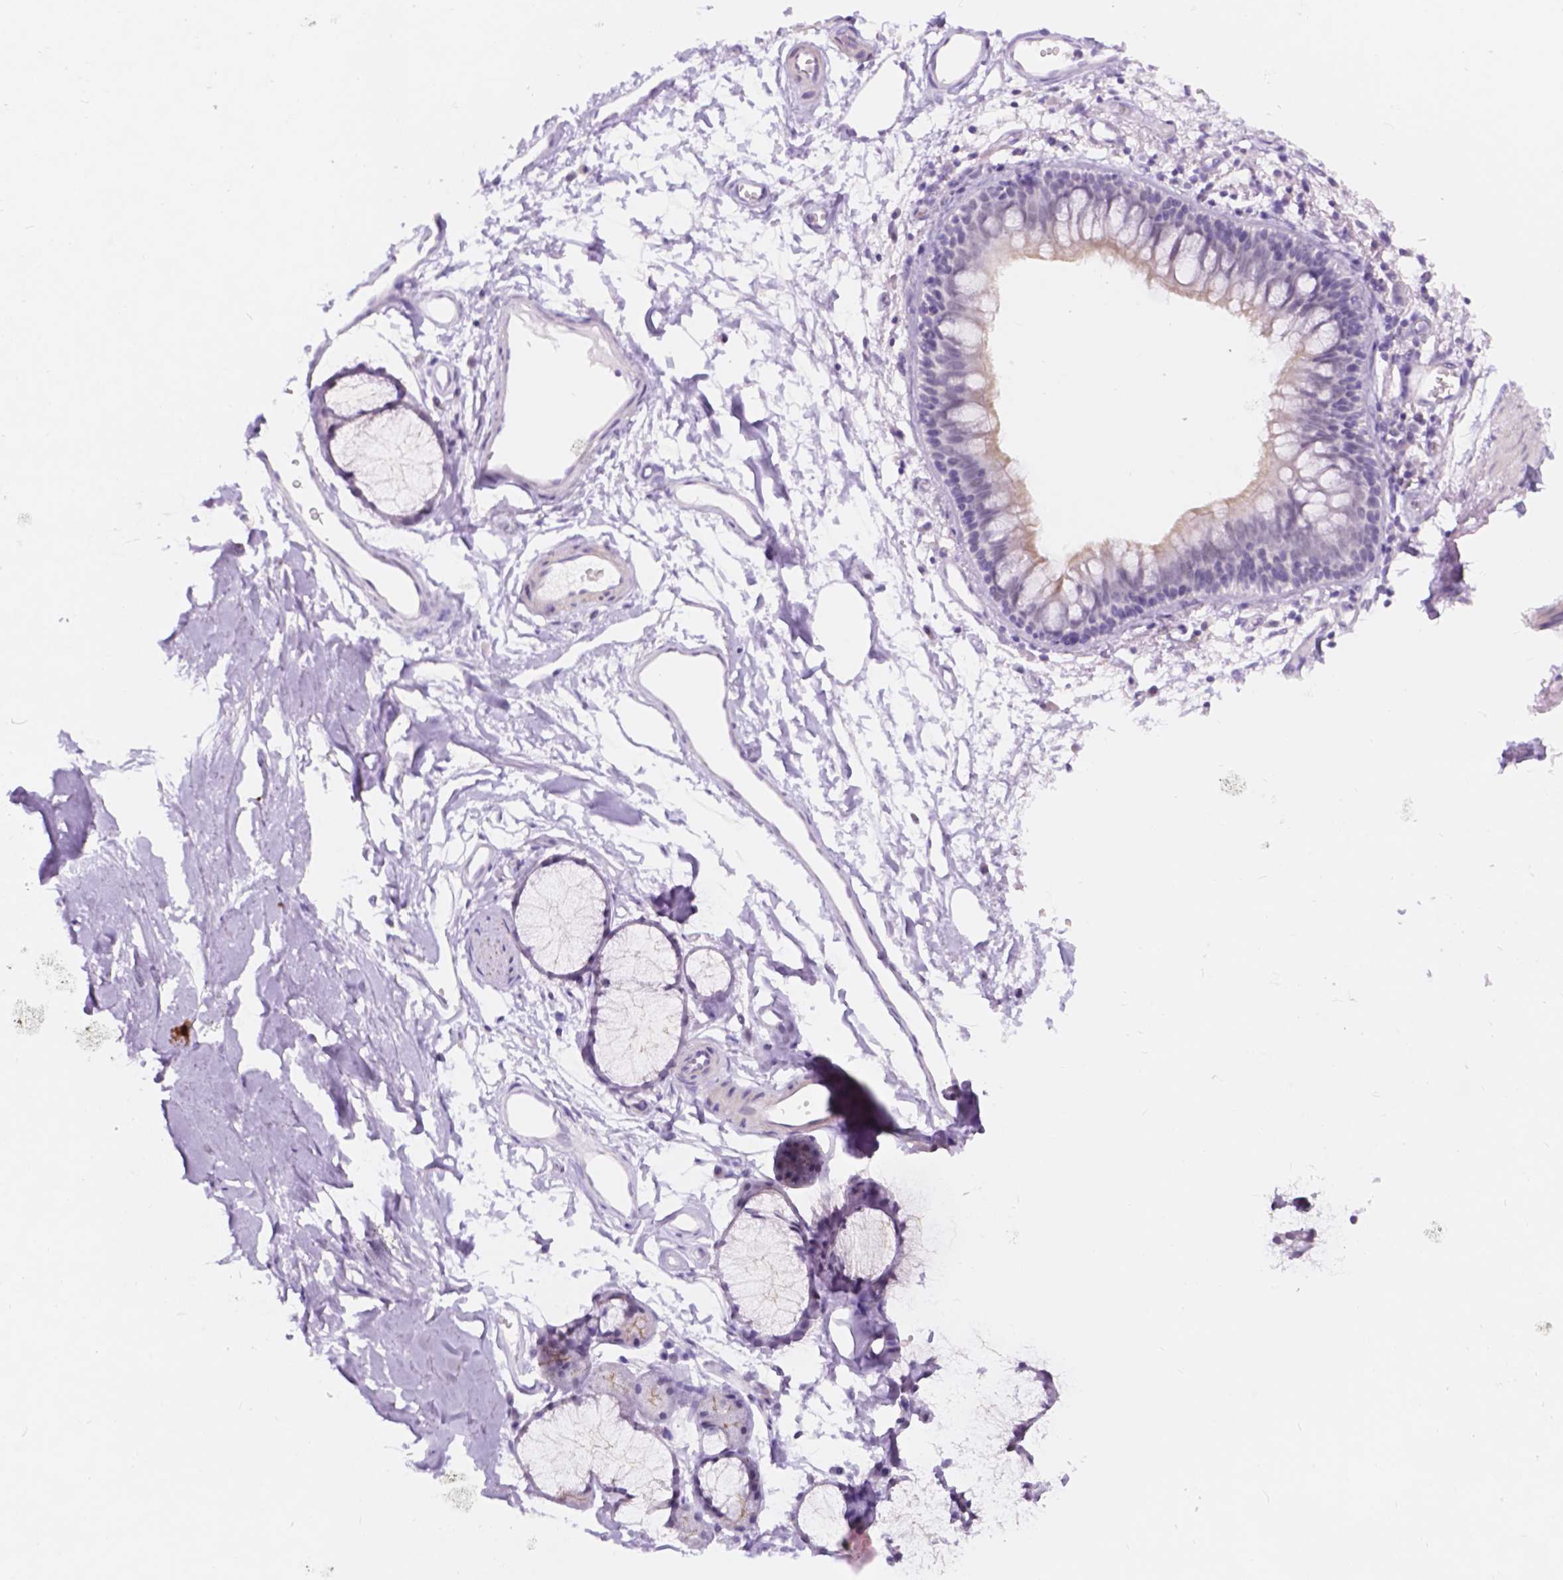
{"staining": {"intensity": "negative", "quantity": "none", "location": "none"}, "tissue": "adipose tissue", "cell_type": "Adipocytes", "image_type": "normal", "snomed": [{"axis": "morphology", "description": "Normal tissue, NOS"}, {"axis": "topography", "description": "Cartilage tissue"}, {"axis": "topography", "description": "Bronchus"}], "caption": "This micrograph is of unremarkable adipose tissue stained with immunohistochemistry to label a protein in brown with the nuclei are counter-stained blue. There is no expression in adipocytes.", "gene": "DCC", "patient": {"sex": "female", "age": 79}}